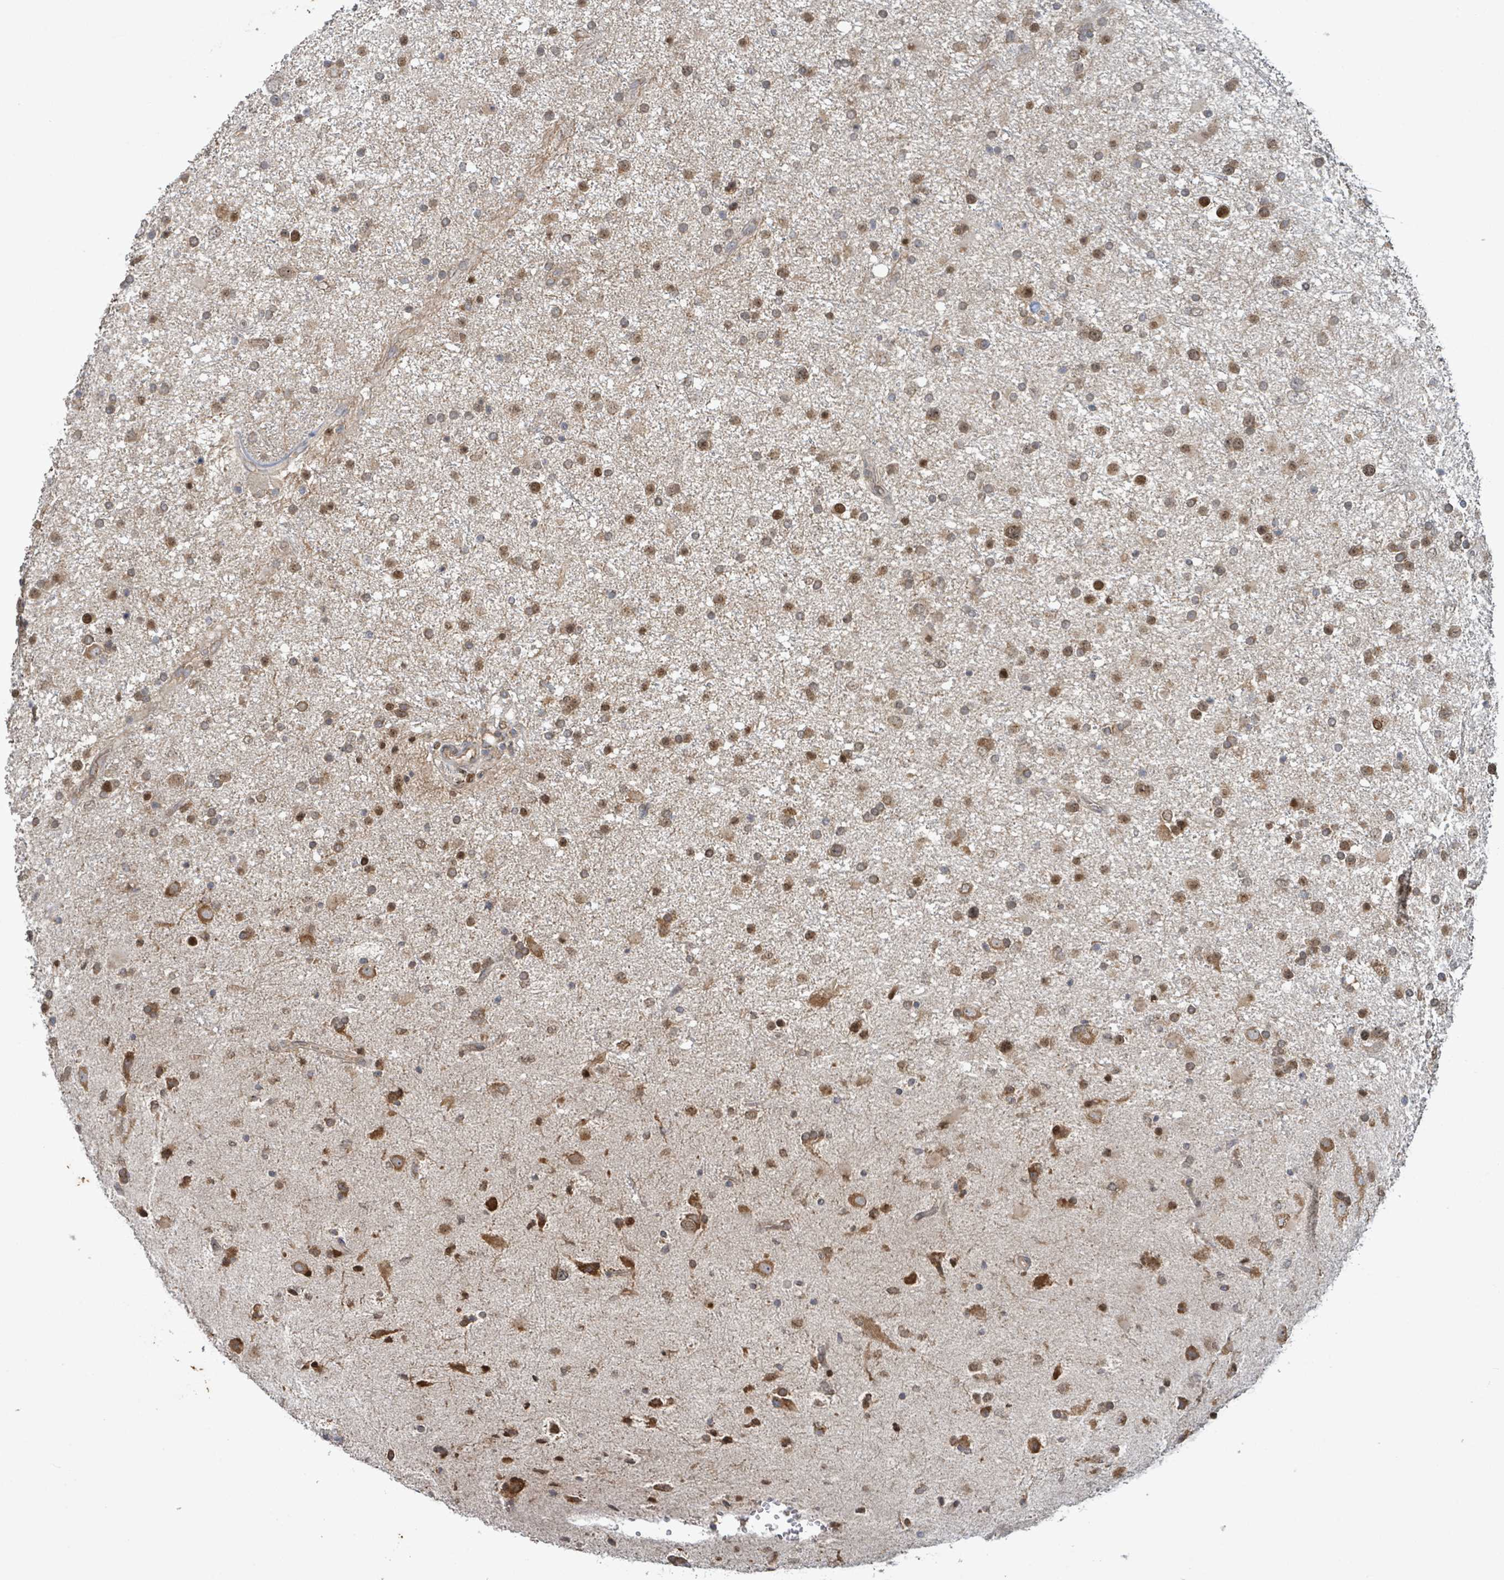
{"staining": {"intensity": "moderate", "quantity": ">75%", "location": "cytoplasmic/membranous"}, "tissue": "glioma", "cell_type": "Tumor cells", "image_type": "cancer", "snomed": [{"axis": "morphology", "description": "Glioma, malignant, Low grade"}, {"axis": "topography", "description": "Brain"}], "caption": "This micrograph reveals immunohistochemistry (IHC) staining of glioma, with medium moderate cytoplasmic/membranous expression in approximately >75% of tumor cells.", "gene": "OR51E1", "patient": {"sex": "female", "age": 32}}